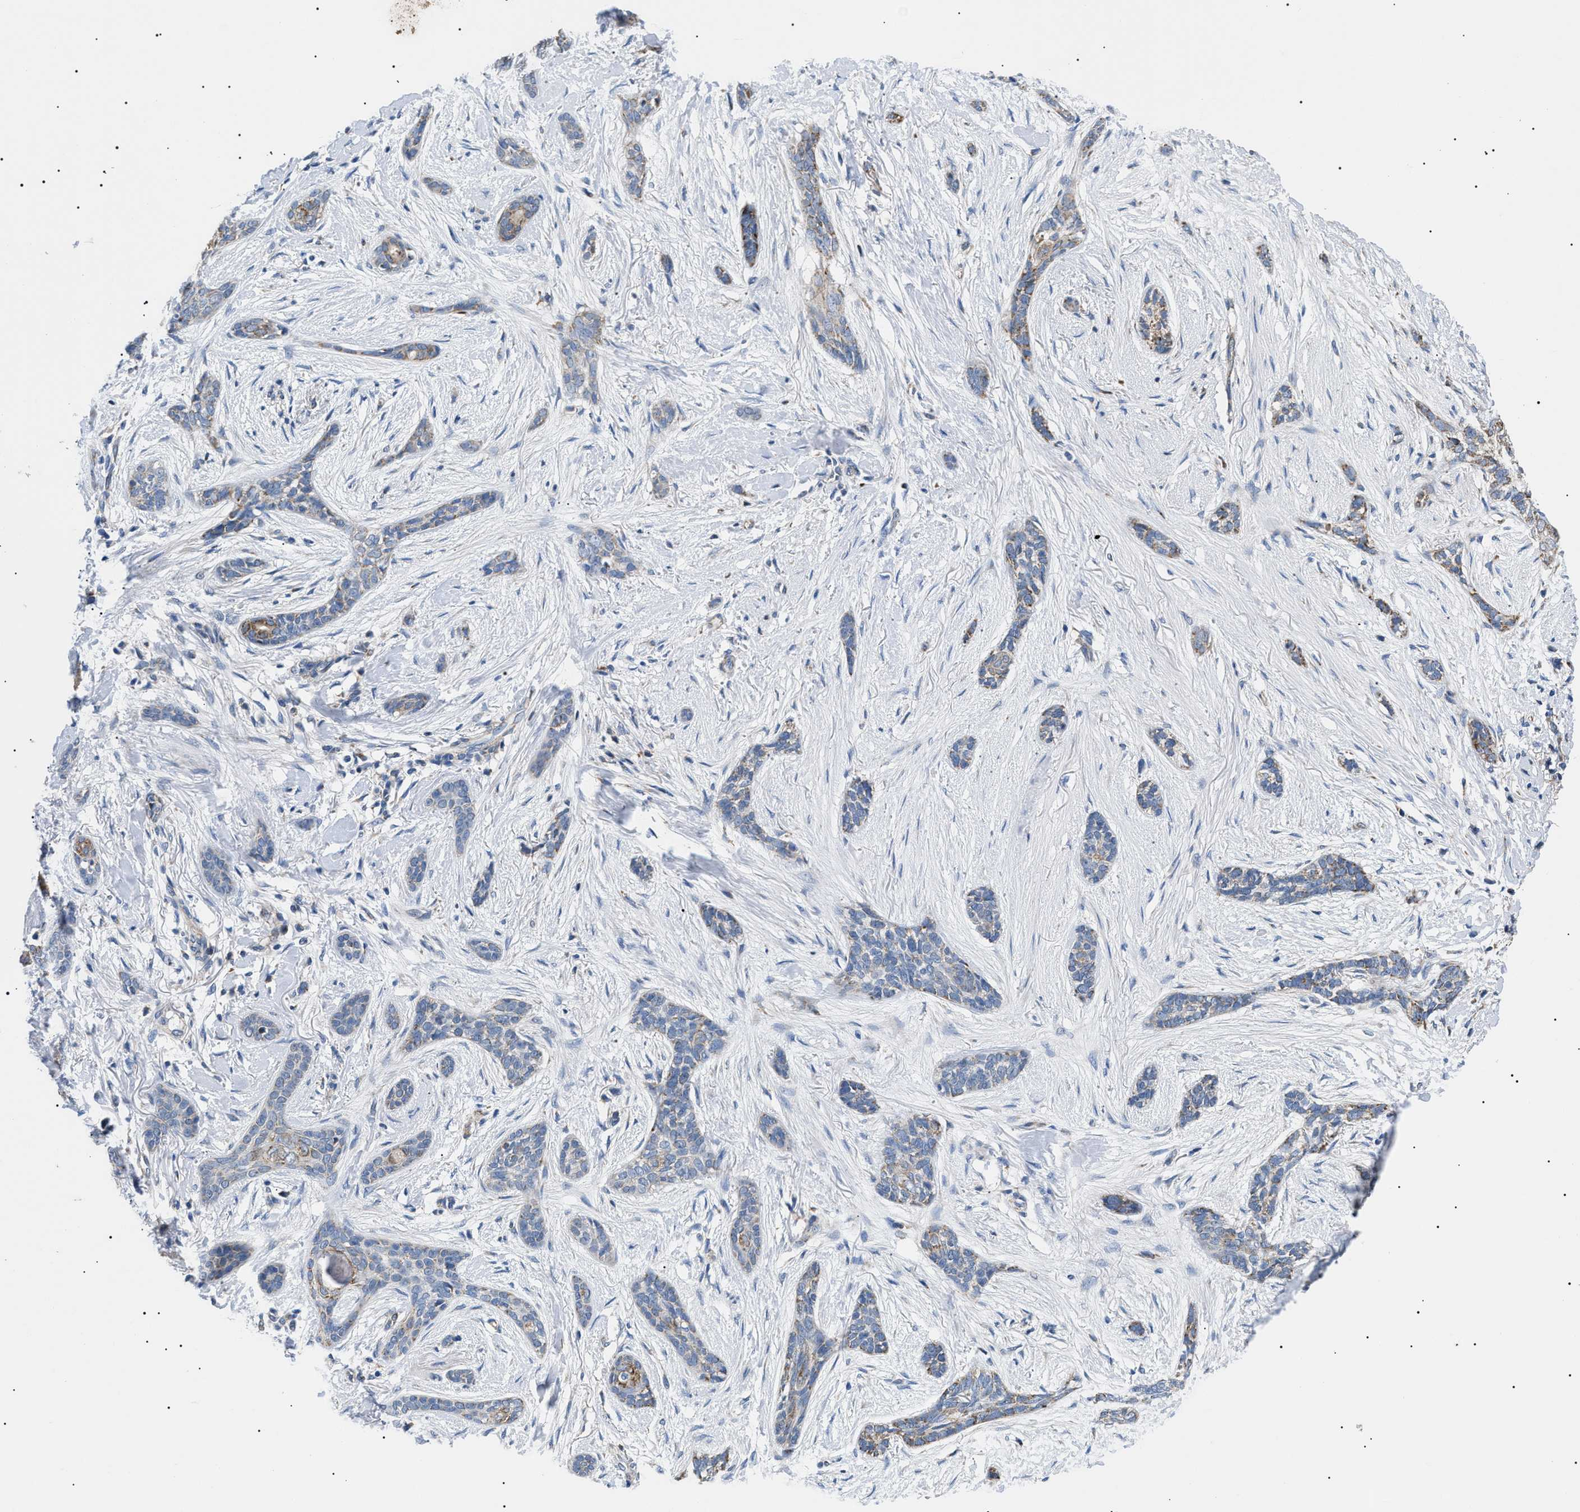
{"staining": {"intensity": "moderate", "quantity": "<25%", "location": "cytoplasmic/membranous"}, "tissue": "skin cancer", "cell_type": "Tumor cells", "image_type": "cancer", "snomed": [{"axis": "morphology", "description": "Basal cell carcinoma"}, {"axis": "morphology", "description": "Adnexal tumor, benign"}, {"axis": "topography", "description": "Skin"}], "caption": "Moderate cytoplasmic/membranous expression is identified in approximately <25% of tumor cells in skin basal cell carcinoma. The protein is stained brown, and the nuclei are stained in blue (DAB (3,3'-diaminobenzidine) IHC with brightfield microscopy, high magnification).", "gene": "TOMM6", "patient": {"sex": "female", "age": 42}}